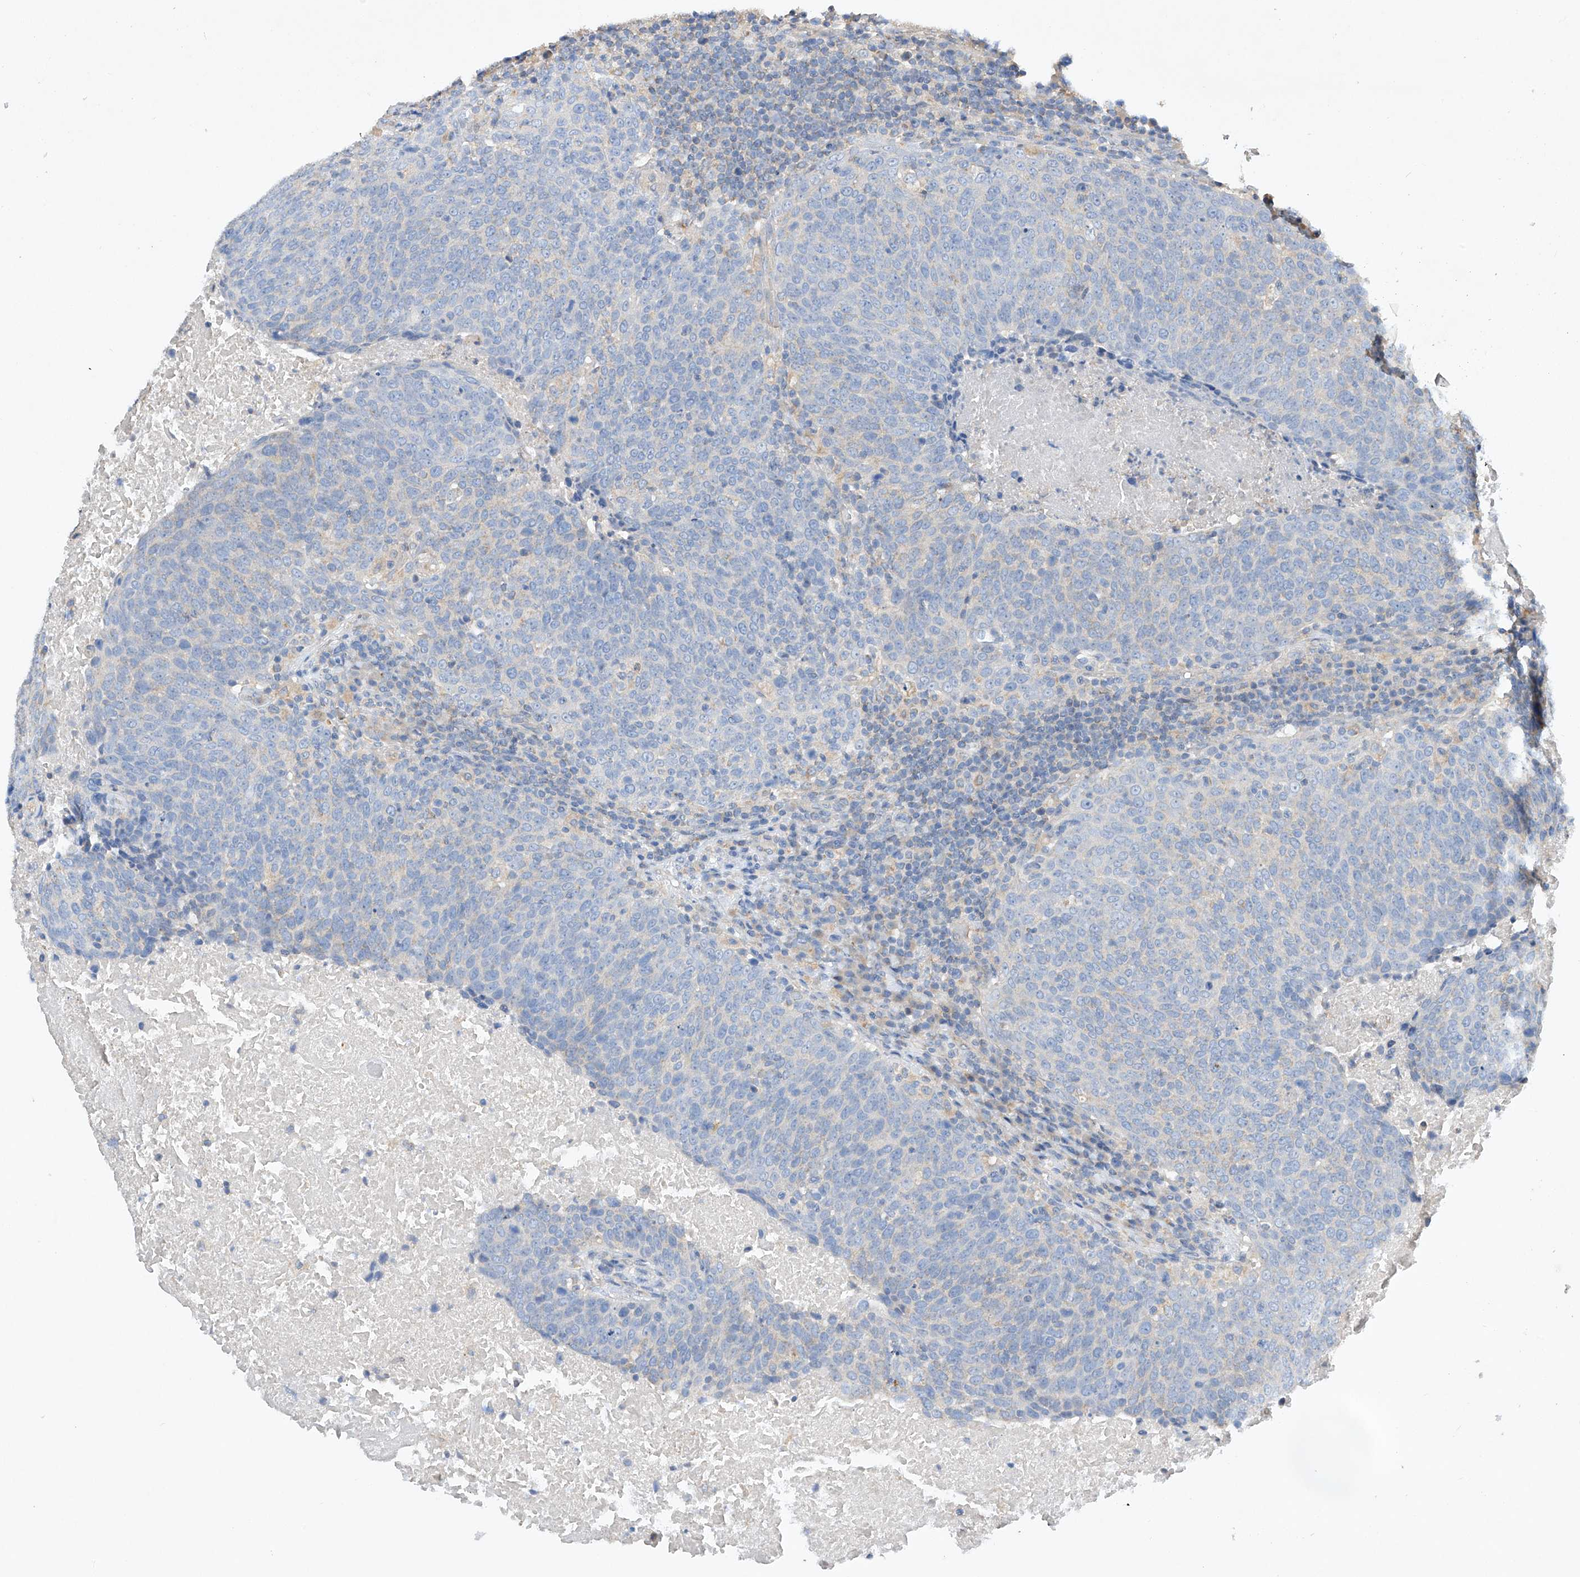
{"staining": {"intensity": "negative", "quantity": "none", "location": "none"}, "tissue": "head and neck cancer", "cell_type": "Tumor cells", "image_type": "cancer", "snomed": [{"axis": "morphology", "description": "Squamous cell carcinoma, NOS"}, {"axis": "morphology", "description": "Squamous cell carcinoma, metastatic, NOS"}, {"axis": "topography", "description": "Lymph node"}, {"axis": "topography", "description": "Head-Neck"}], "caption": "Tumor cells are negative for protein expression in human squamous cell carcinoma (head and neck).", "gene": "AMD1", "patient": {"sex": "male", "age": 62}}